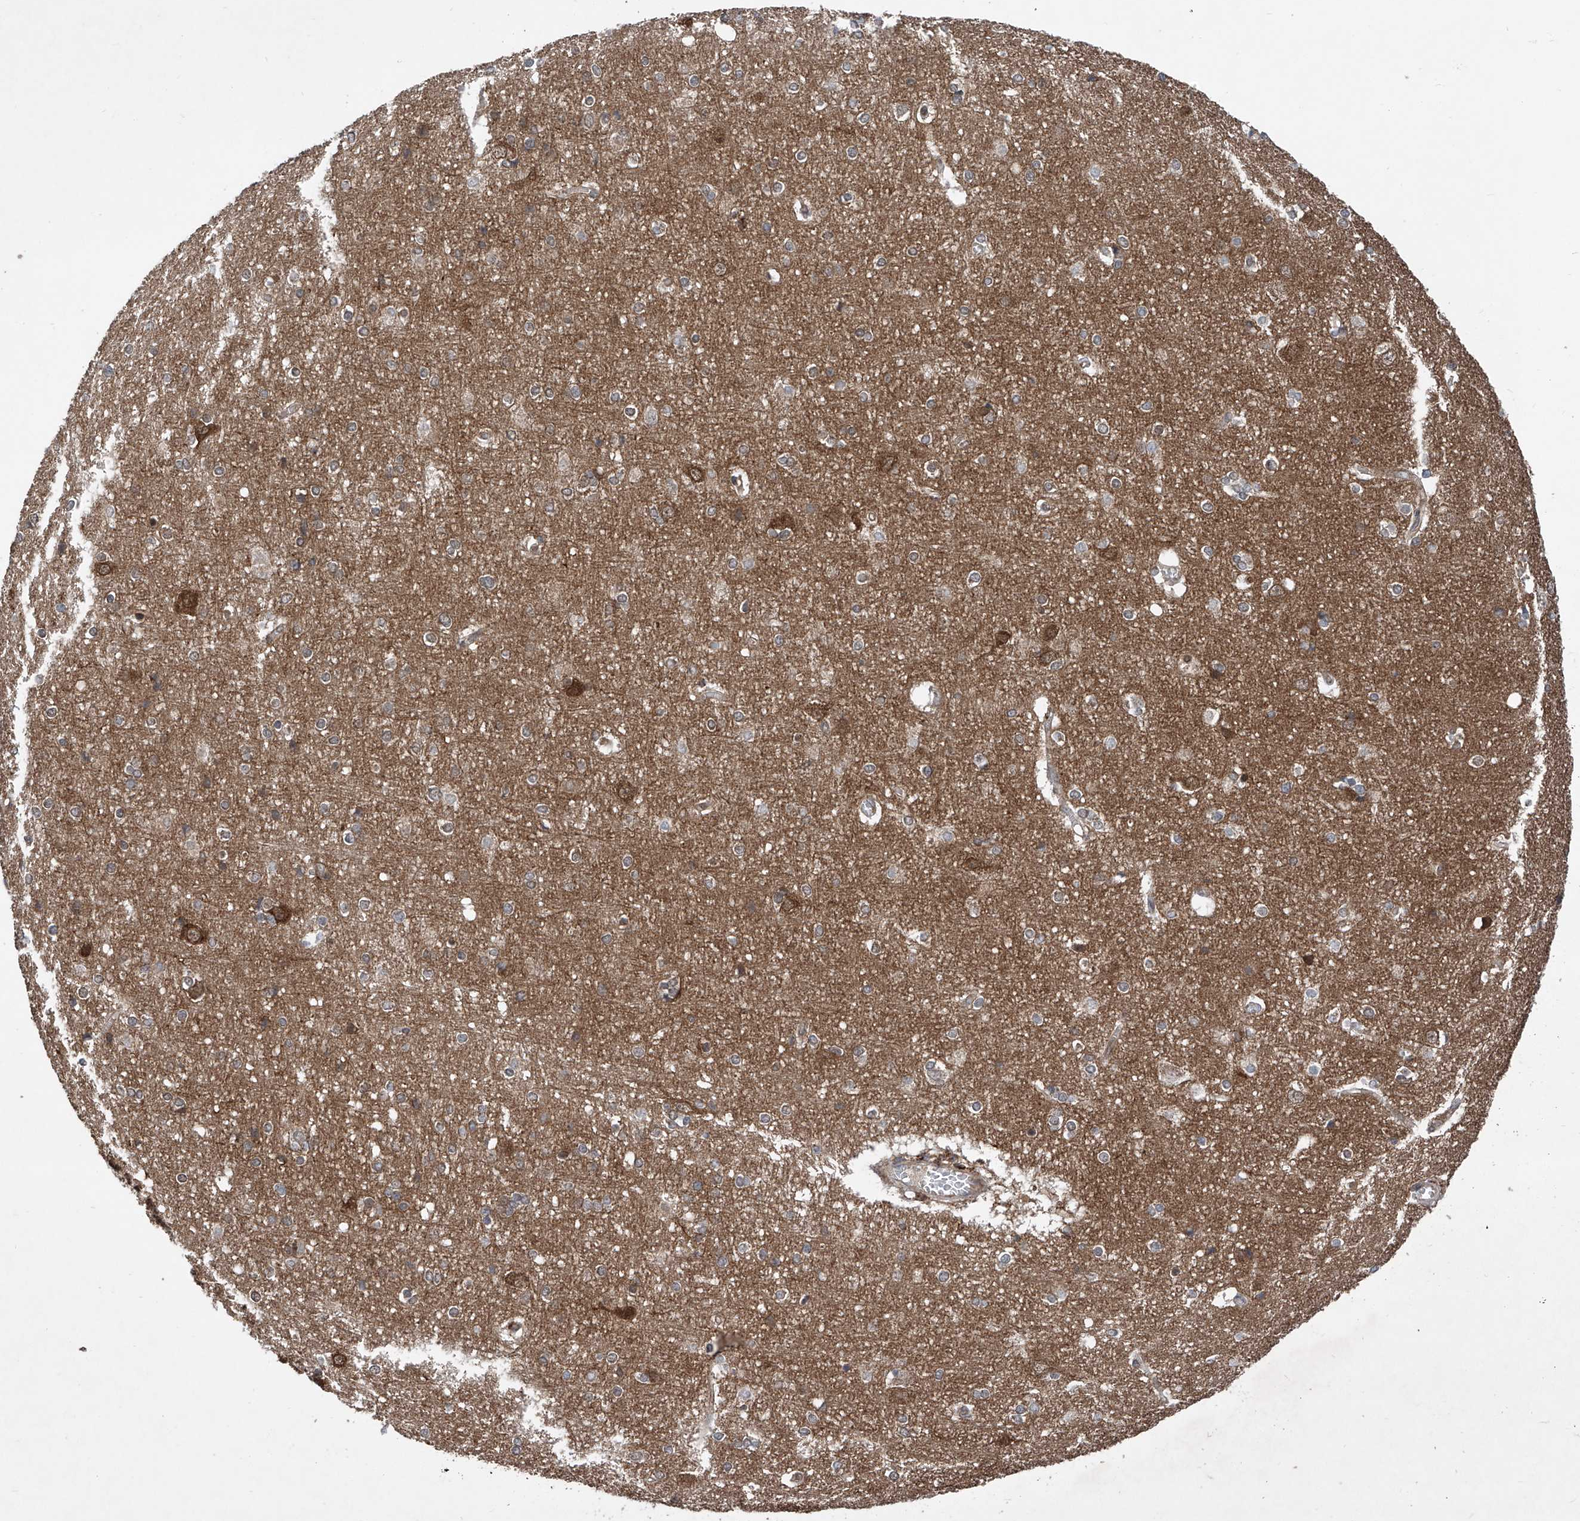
{"staining": {"intensity": "moderate", "quantity": ">75%", "location": "cytoplasmic/membranous"}, "tissue": "cerebral cortex", "cell_type": "Endothelial cells", "image_type": "normal", "snomed": [{"axis": "morphology", "description": "Normal tissue, NOS"}, {"axis": "topography", "description": "Cerebral cortex"}], "caption": "Cerebral cortex stained with DAB (3,3'-diaminobenzidine) immunohistochemistry exhibits medium levels of moderate cytoplasmic/membranous positivity in about >75% of endothelial cells. (DAB (3,3'-diaminobenzidine) IHC with brightfield microscopy, high magnification).", "gene": "SMAP1", "patient": {"sex": "male", "age": 54}}